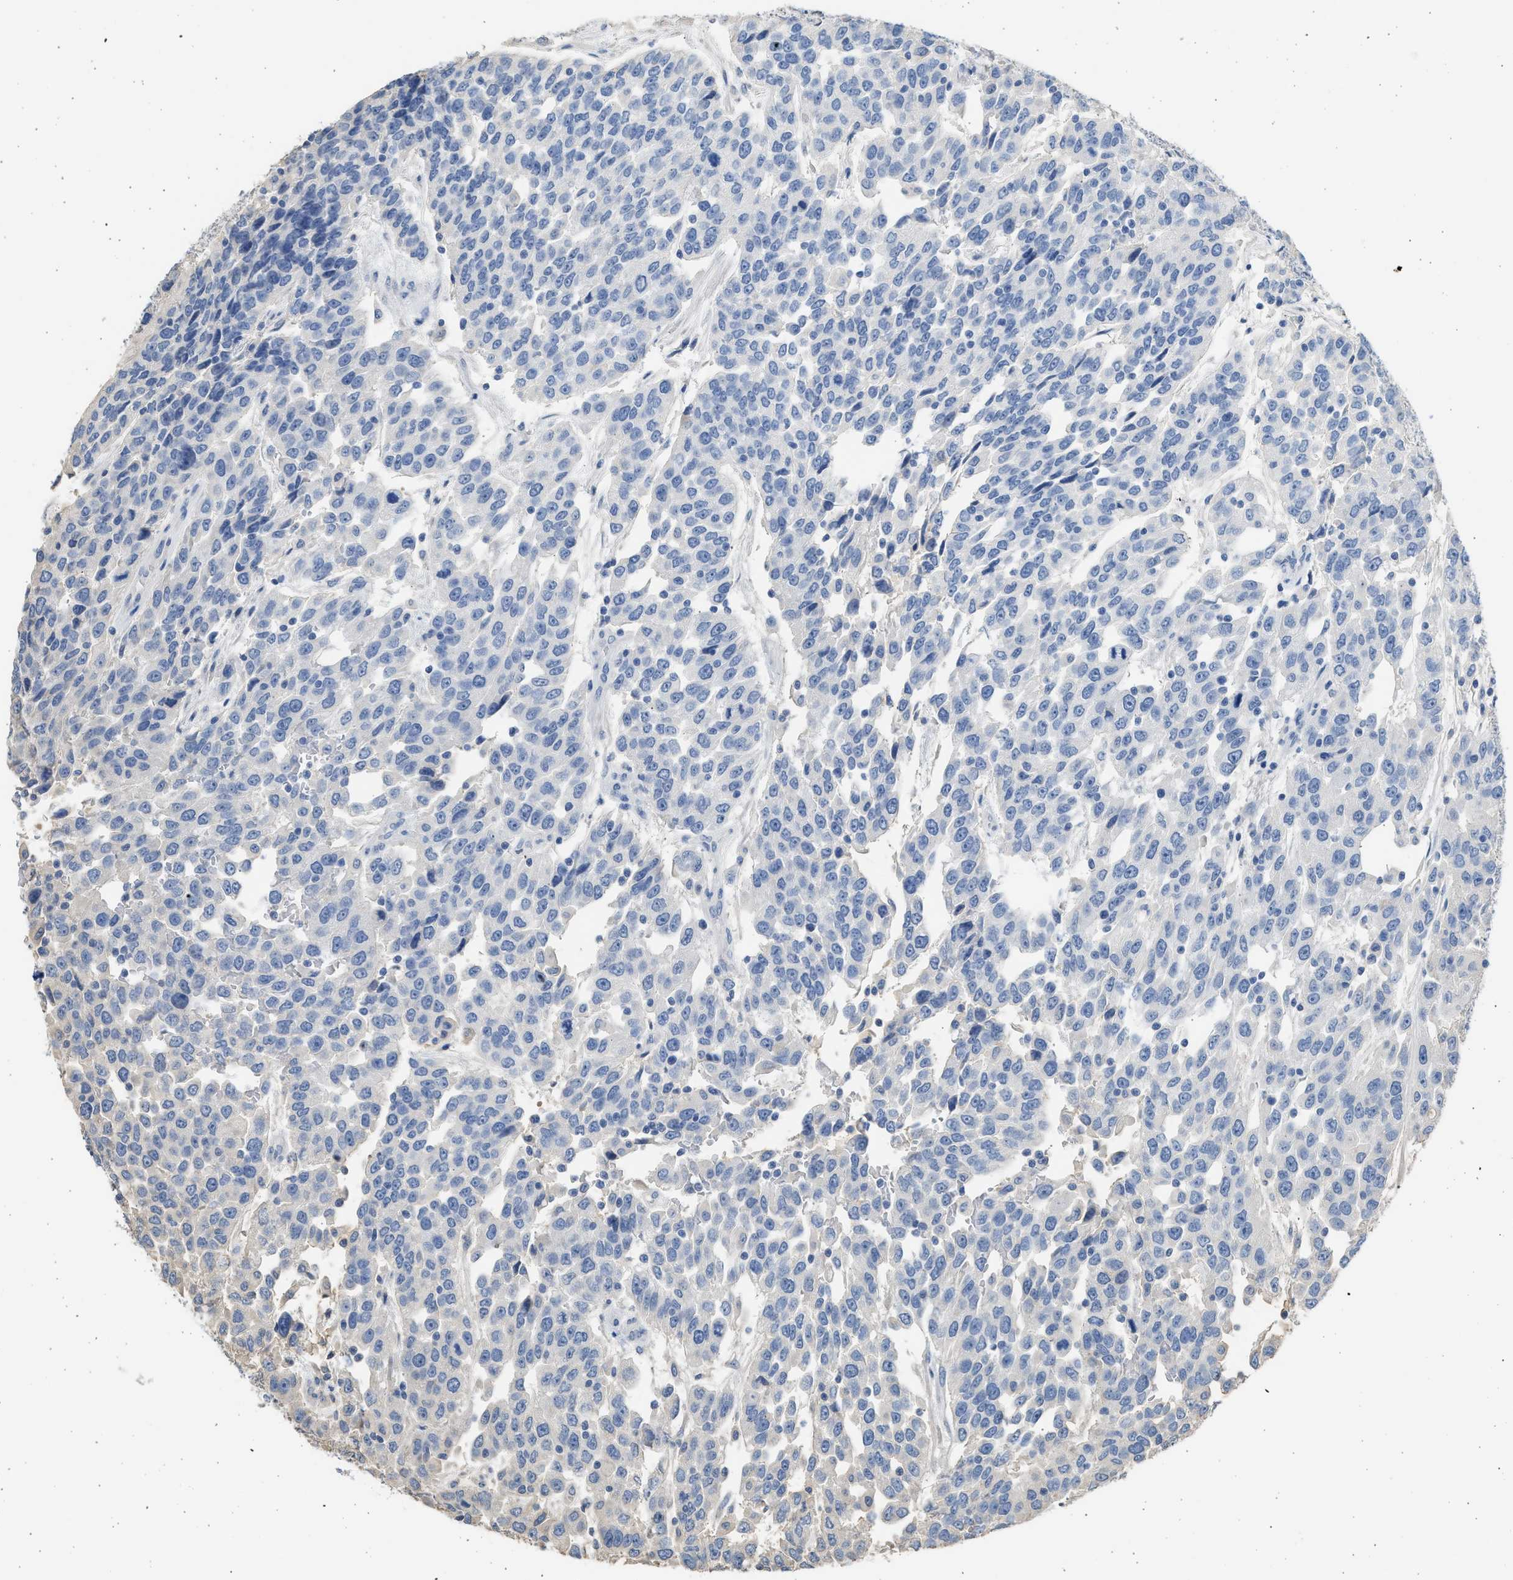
{"staining": {"intensity": "negative", "quantity": "none", "location": "none"}, "tissue": "urothelial cancer", "cell_type": "Tumor cells", "image_type": "cancer", "snomed": [{"axis": "morphology", "description": "Urothelial carcinoma, High grade"}, {"axis": "topography", "description": "Urinary bladder"}], "caption": "High magnification brightfield microscopy of urothelial cancer stained with DAB (brown) and counterstained with hematoxylin (blue): tumor cells show no significant expression.", "gene": "SULT2A1", "patient": {"sex": "female", "age": 80}}